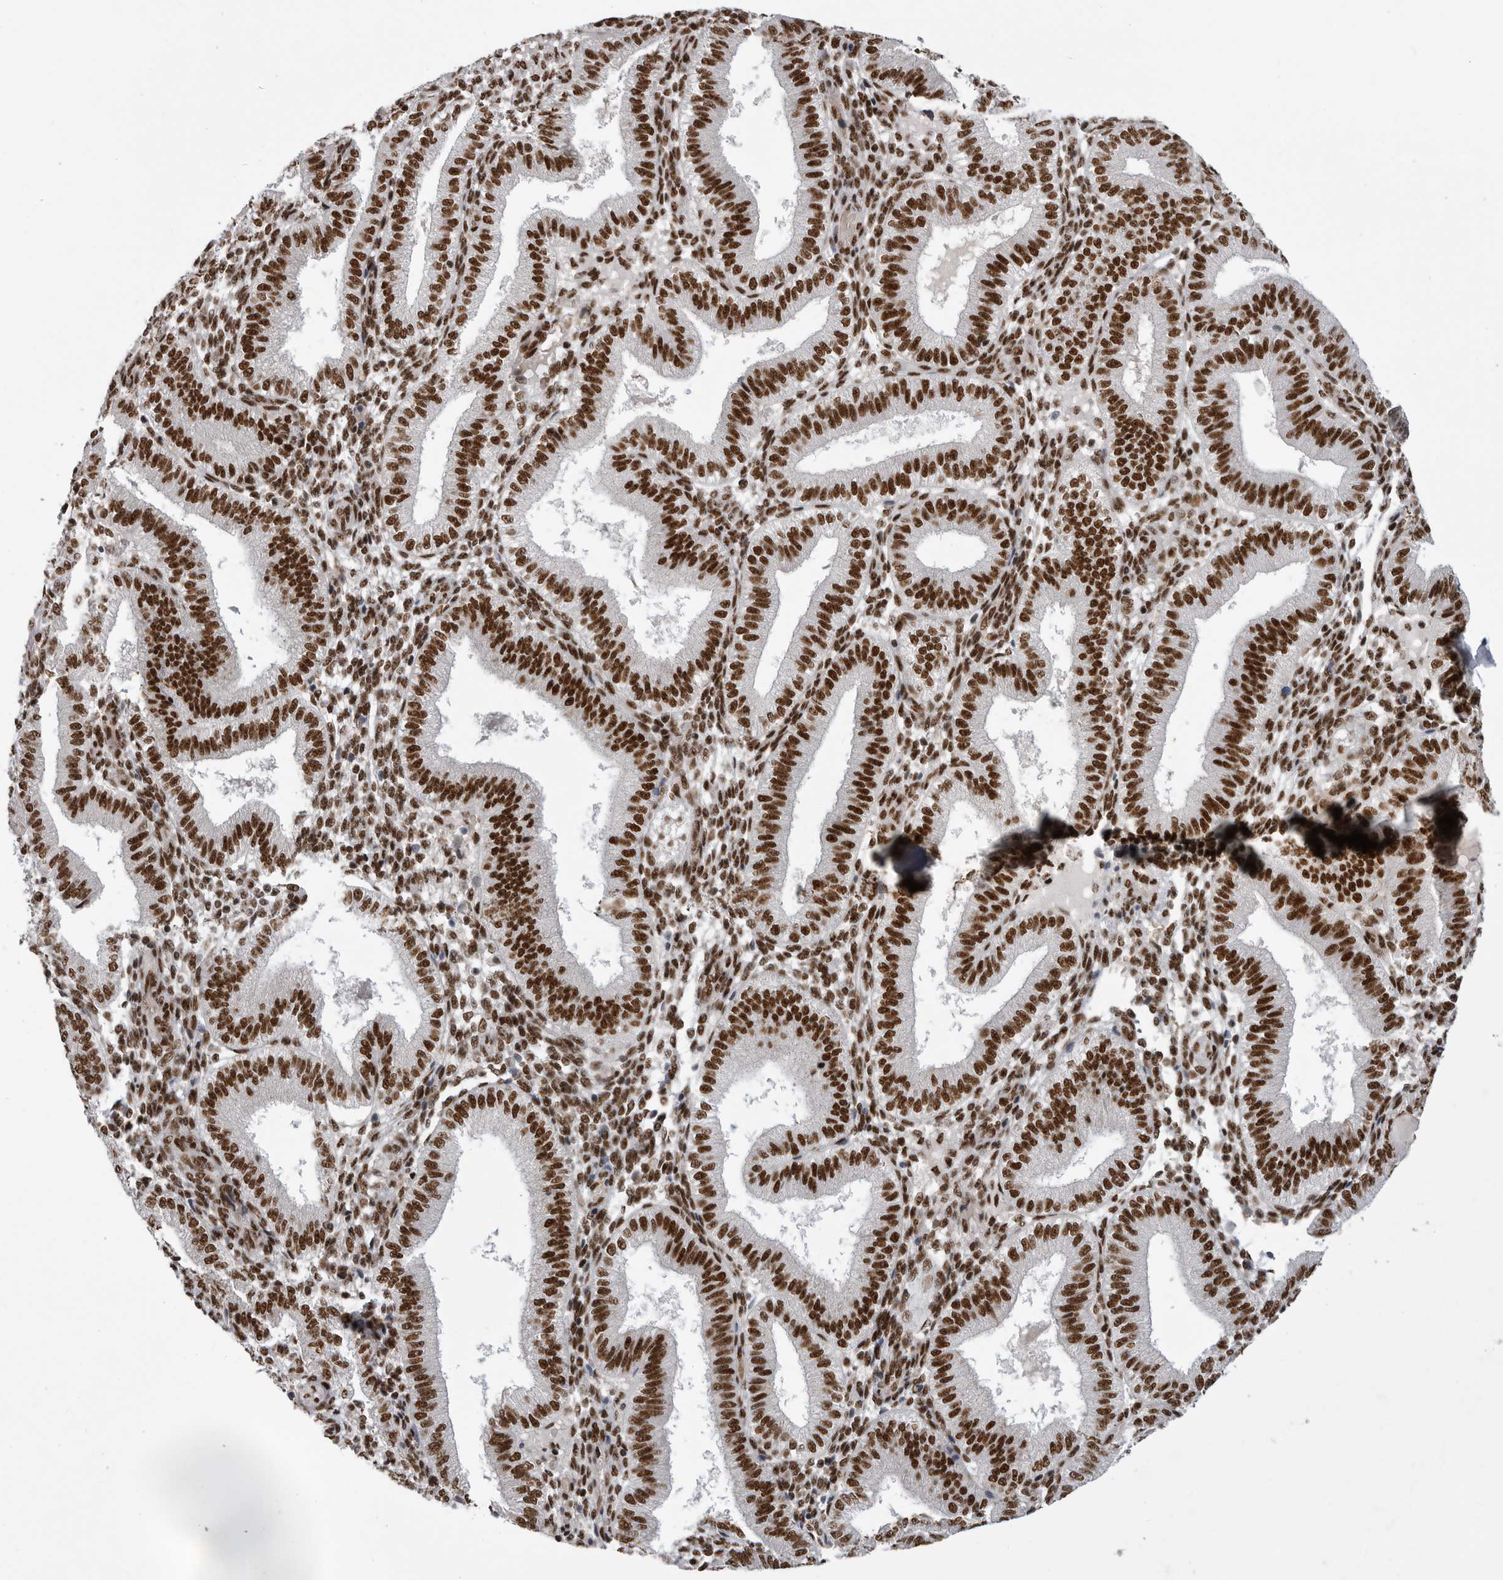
{"staining": {"intensity": "strong", "quantity": ">75%", "location": "nuclear"}, "tissue": "endometrium", "cell_type": "Cells in endometrial stroma", "image_type": "normal", "snomed": [{"axis": "morphology", "description": "Normal tissue, NOS"}, {"axis": "topography", "description": "Endometrium"}], "caption": "A brown stain labels strong nuclear expression of a protein in cells in endometrial stroma of benign endometrium. Nuclei are stained in blue.", "gene": "PPP1R8", "patient": {"sex": "female", "age": 39}}